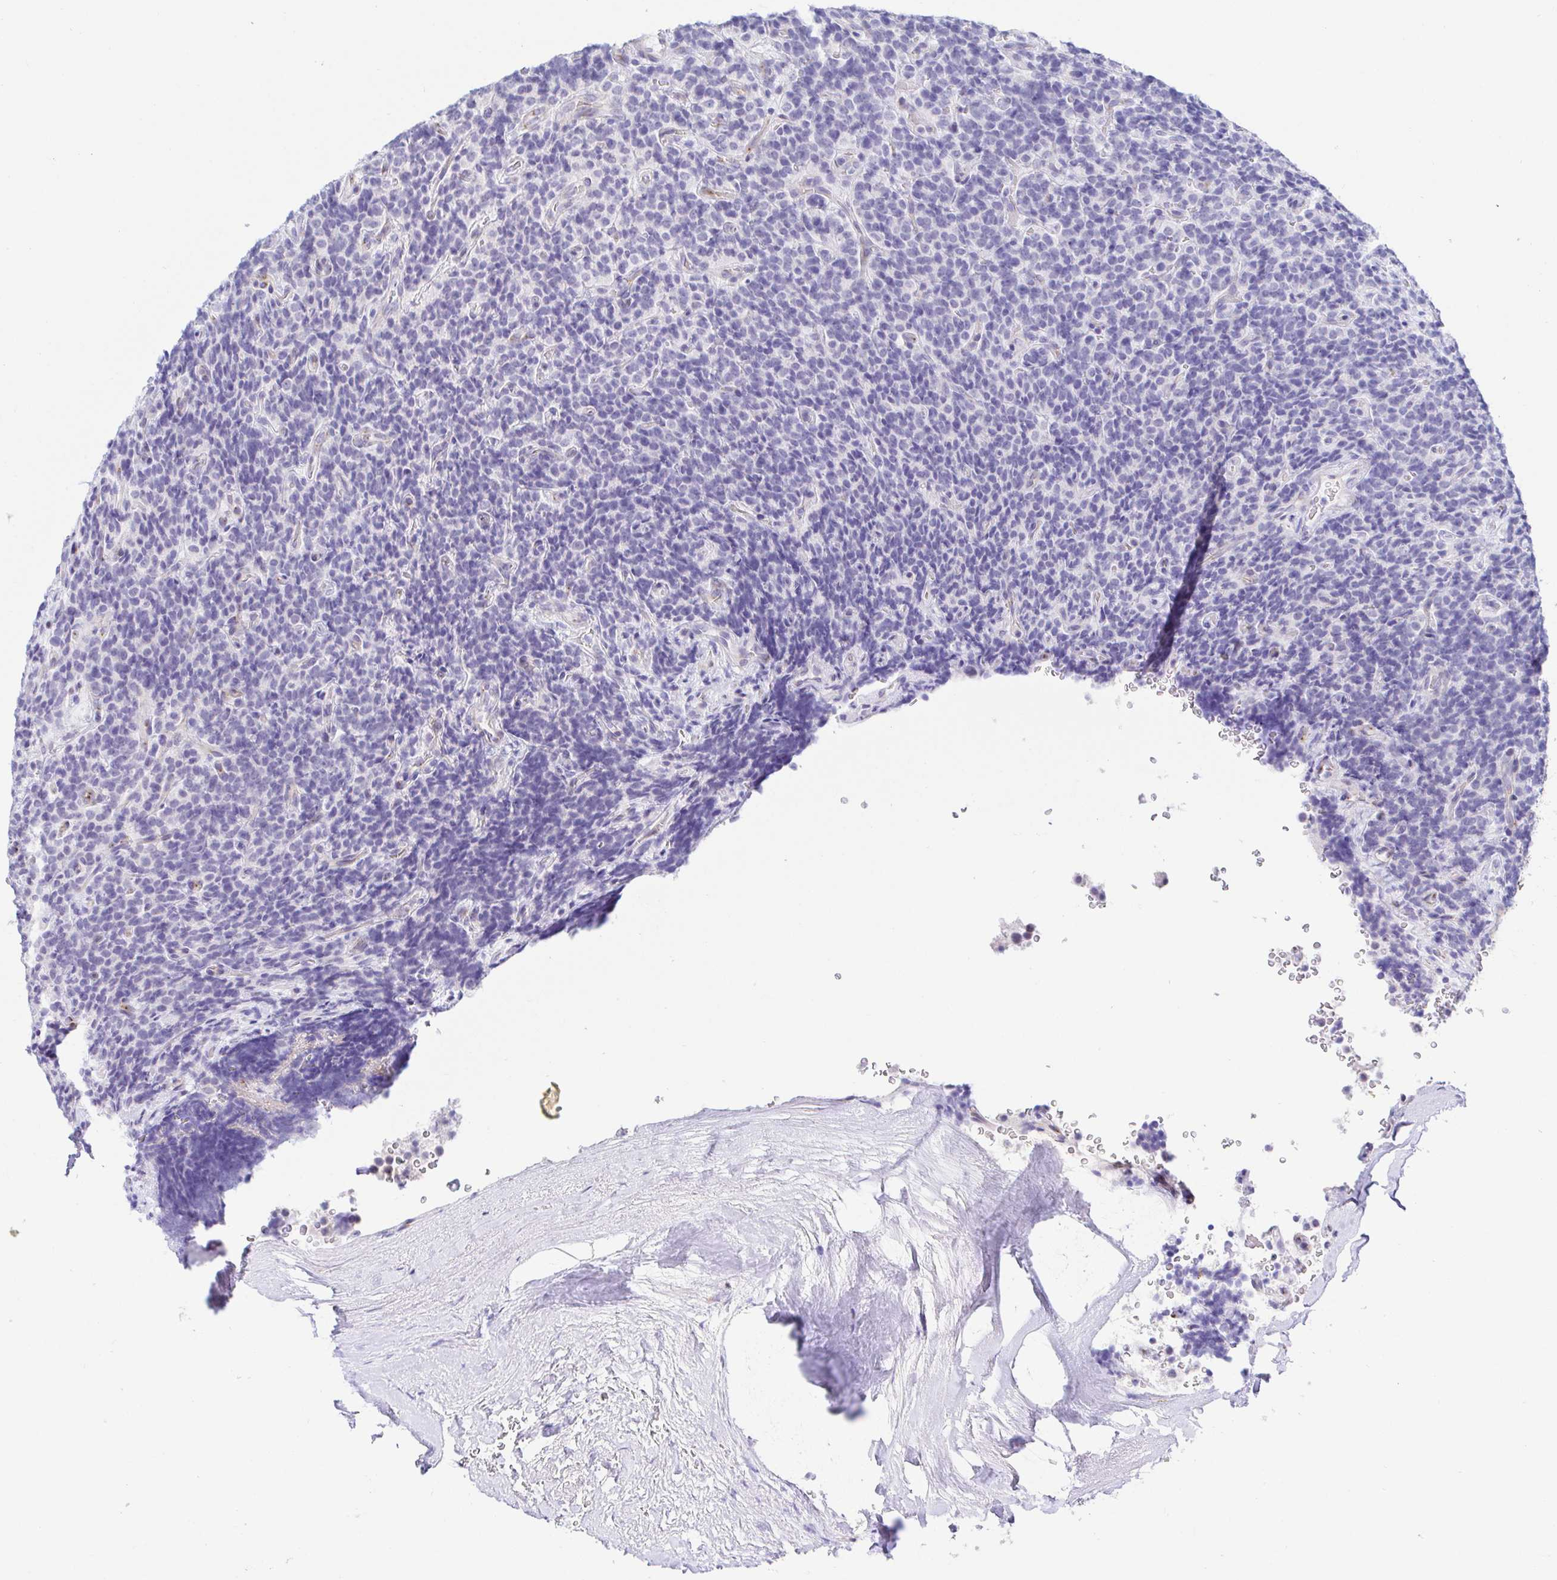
{"staining": {"intensity": "negative", "quantity": "none", "location": "none"}, "tissue": "carcinoid", "cell_type": "Tumor cells", "image_type": "cancer", "snomed": [{"axis": "morphology", "description": "Carcinoid, malignant, NOS"}, {"axis": "topography", "description": "Pancreas"}], "caption": "Tumor cells are negative for brown protein staining in malignant carcinoid.", "gene": "PINLYP", "patient": {"sex": "male", "age": 36}}